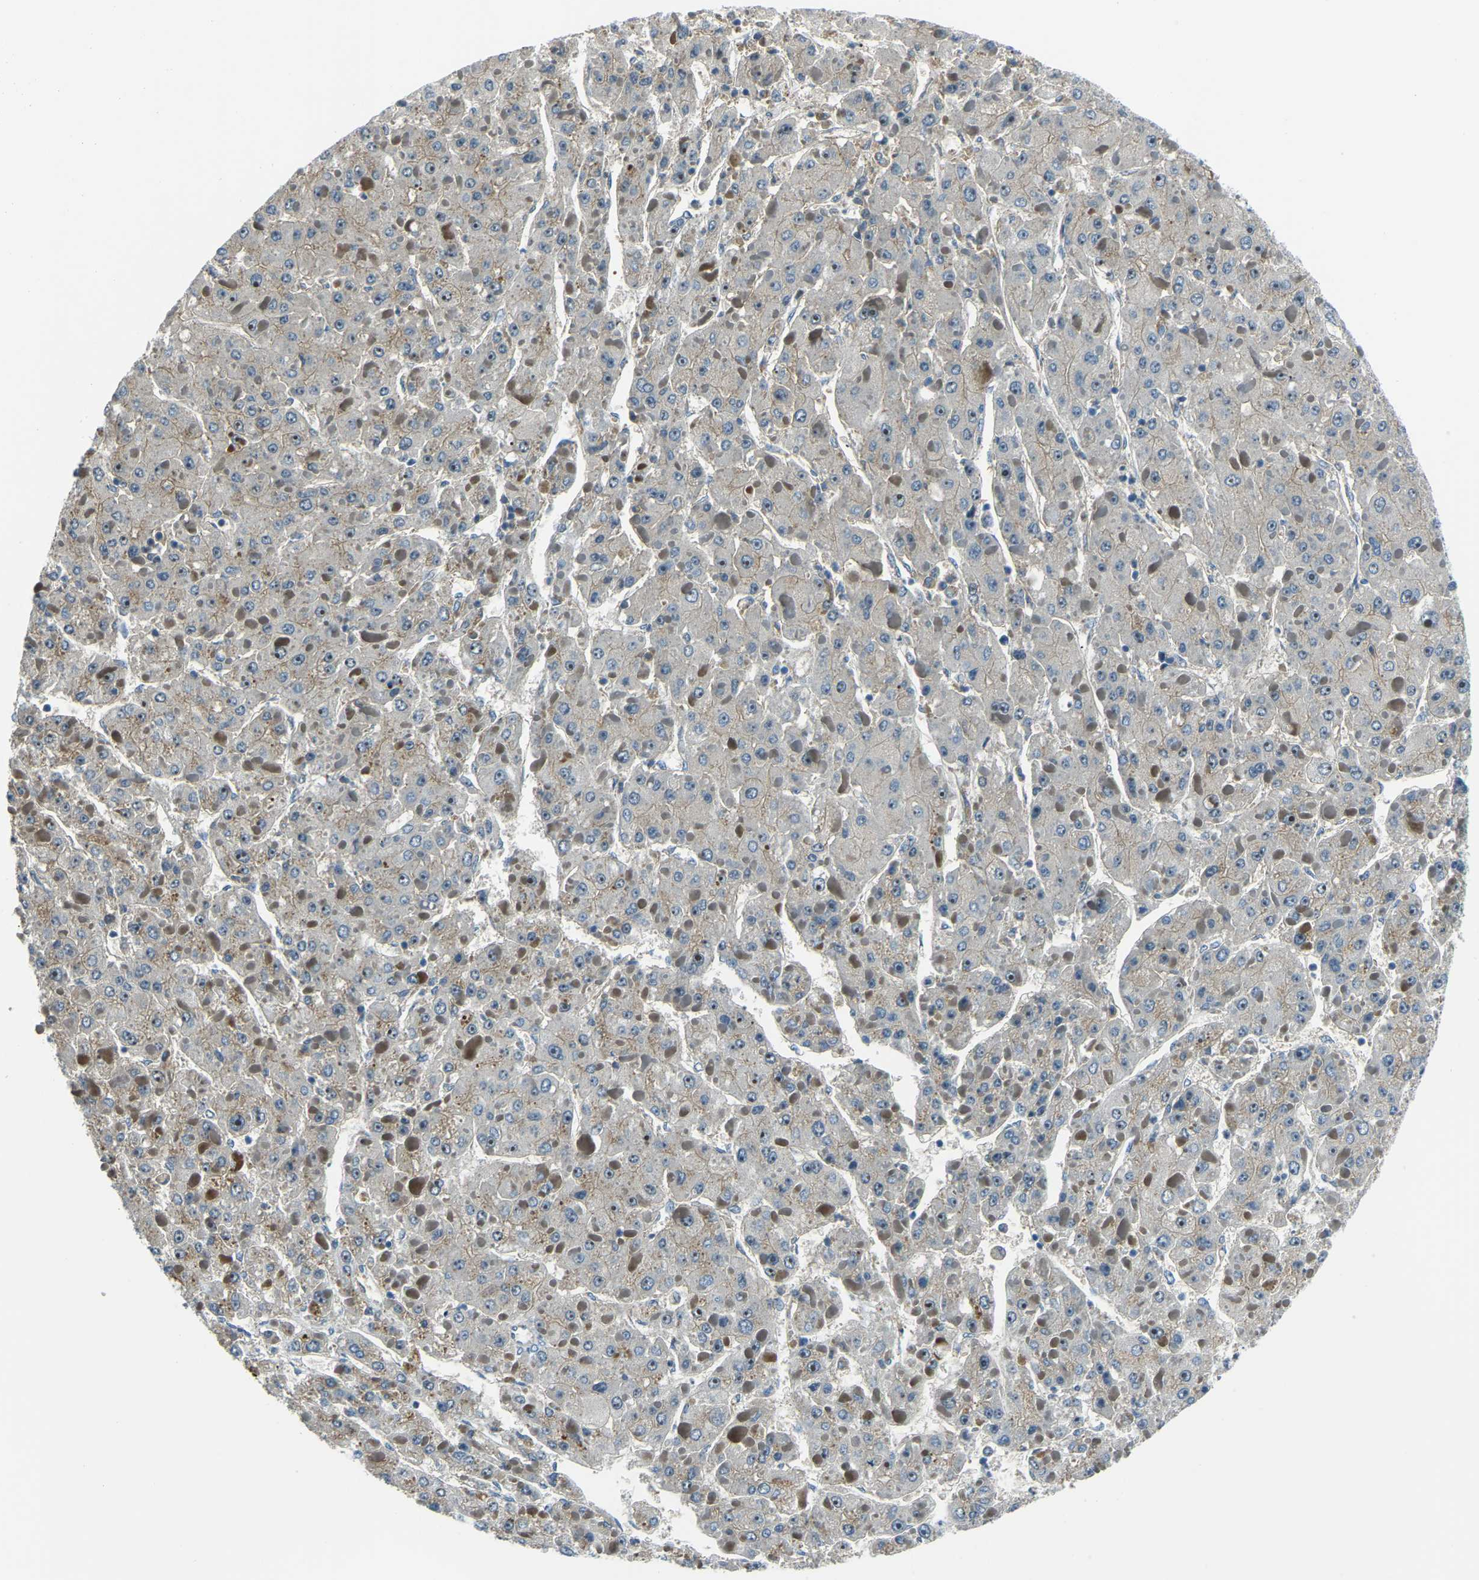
{"staining": {"intensity": "weak", "quantity": "25%-75%", "location": "cytoplasmic/membranous"}, "tissue": "liver cancer", "cell_type": "Tumor cells", "image_type": "cancer", "snomed": [{"axis": "morphology", "description": "Carcinoma, Hepatocellular, NOS"}, {"axis": "topography", "description": "Liver"}], "caption": "A micrograph showing weak cytoplasmic/membranous staining in approximately 25%-75% of tumor cells in liver cancer (hepatocellular carcinoma), as visualized by brown immunohistochemical staining.", "gene": "RRP1", "patient": {"sex": "female", "age": 73}}